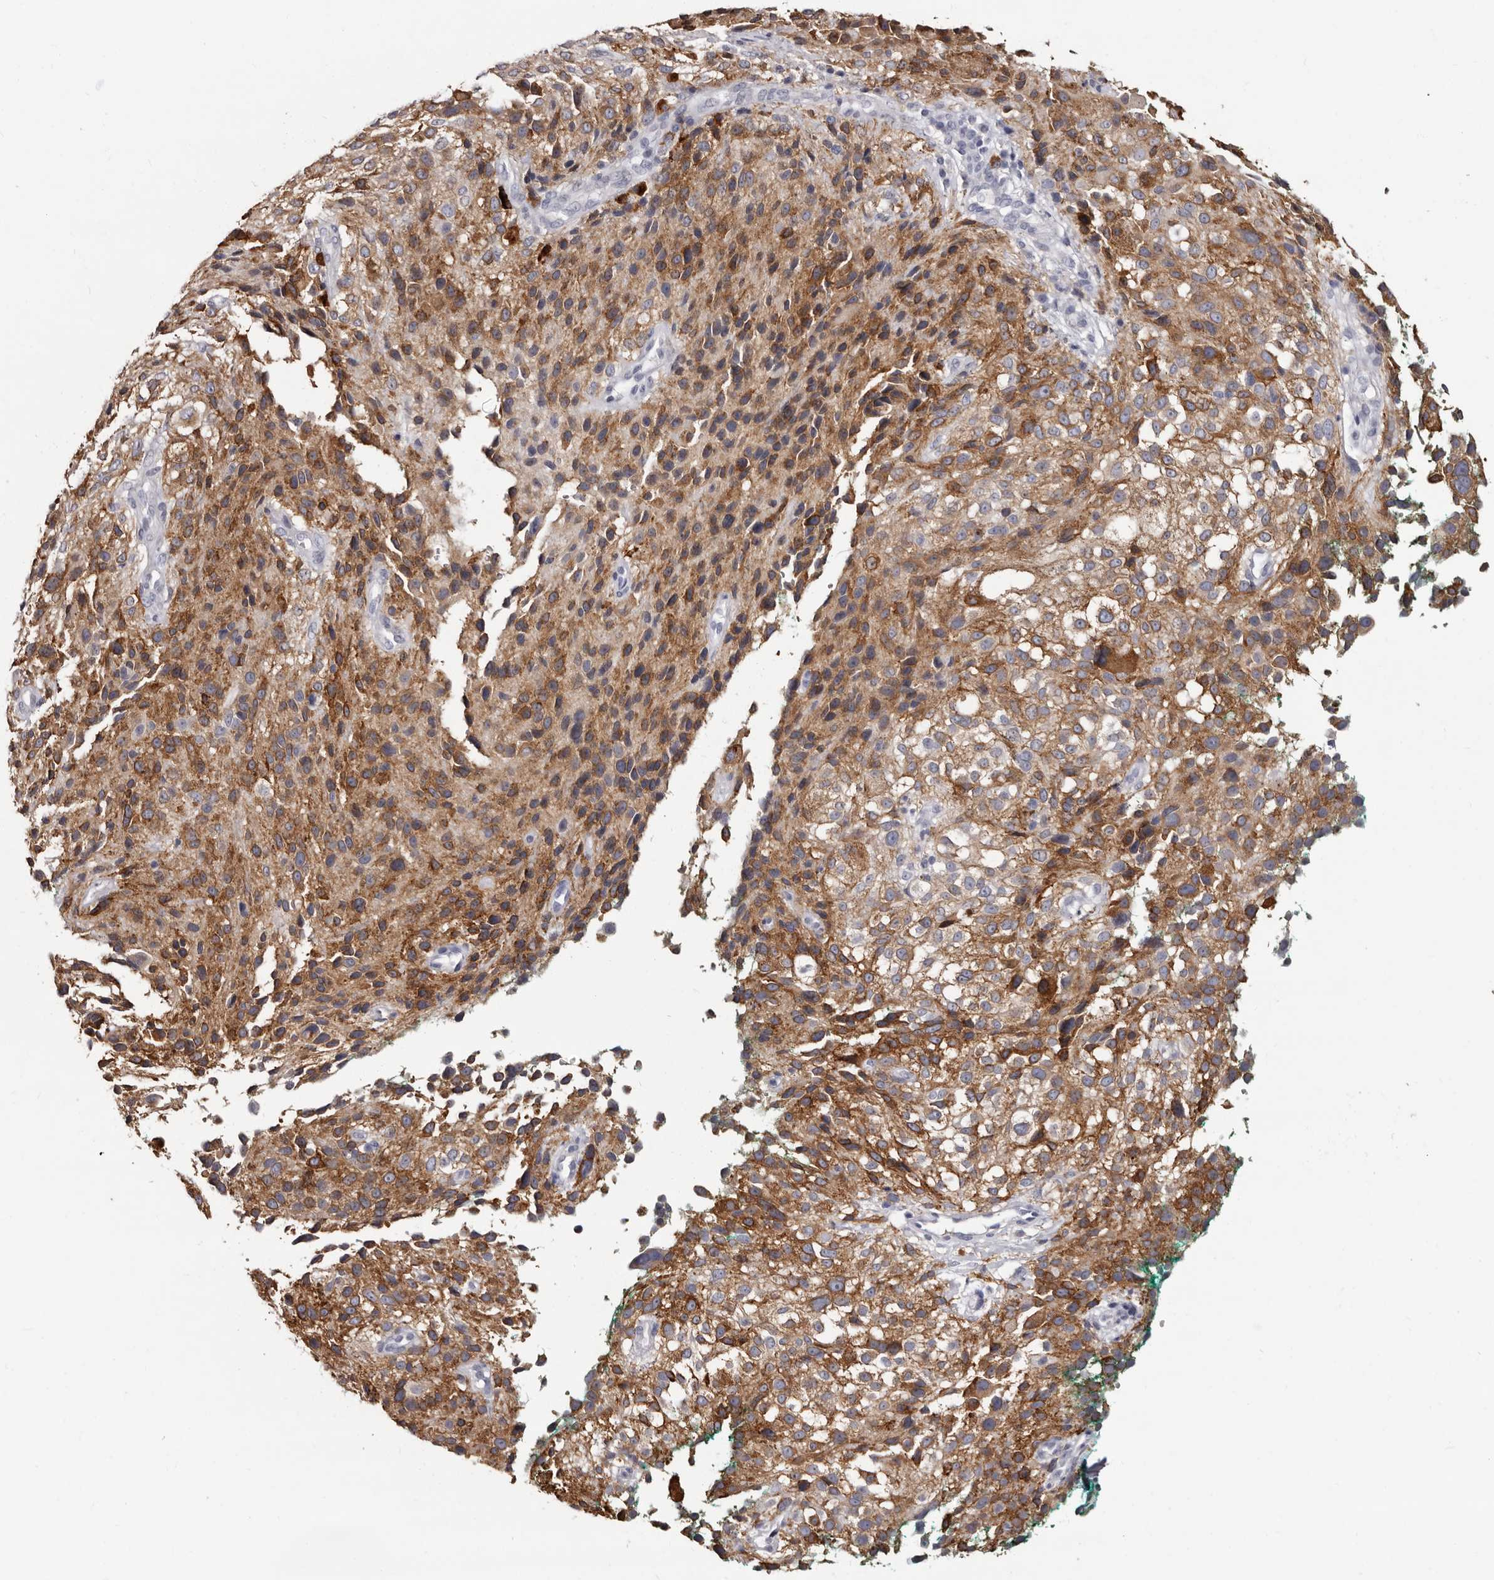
{"staining": {"intensity": "moderate", "quantity": ">75%", "location": "cytoplasmic/membranous"}, "tissue": "melanoma", "cell_type": "Tumor cells", "image_type": "cancer", "snomed": [{"axis": "morphology", "description": "Necrosis, NOS"}, {"axis": "morphology", "description": "Malignant melanoma, NOS"}, {"axis": "topography", "description": "Skin"}], "caption": "IHC histopathology image of malignant melanoma stained for a protein (brown), which reveals medium levels of moderate cytoplasmic/membranous staining in about >75% of tumor cells.", "gene": "TBC1D22B", "patient": {"sex": "female", "age": 87}}